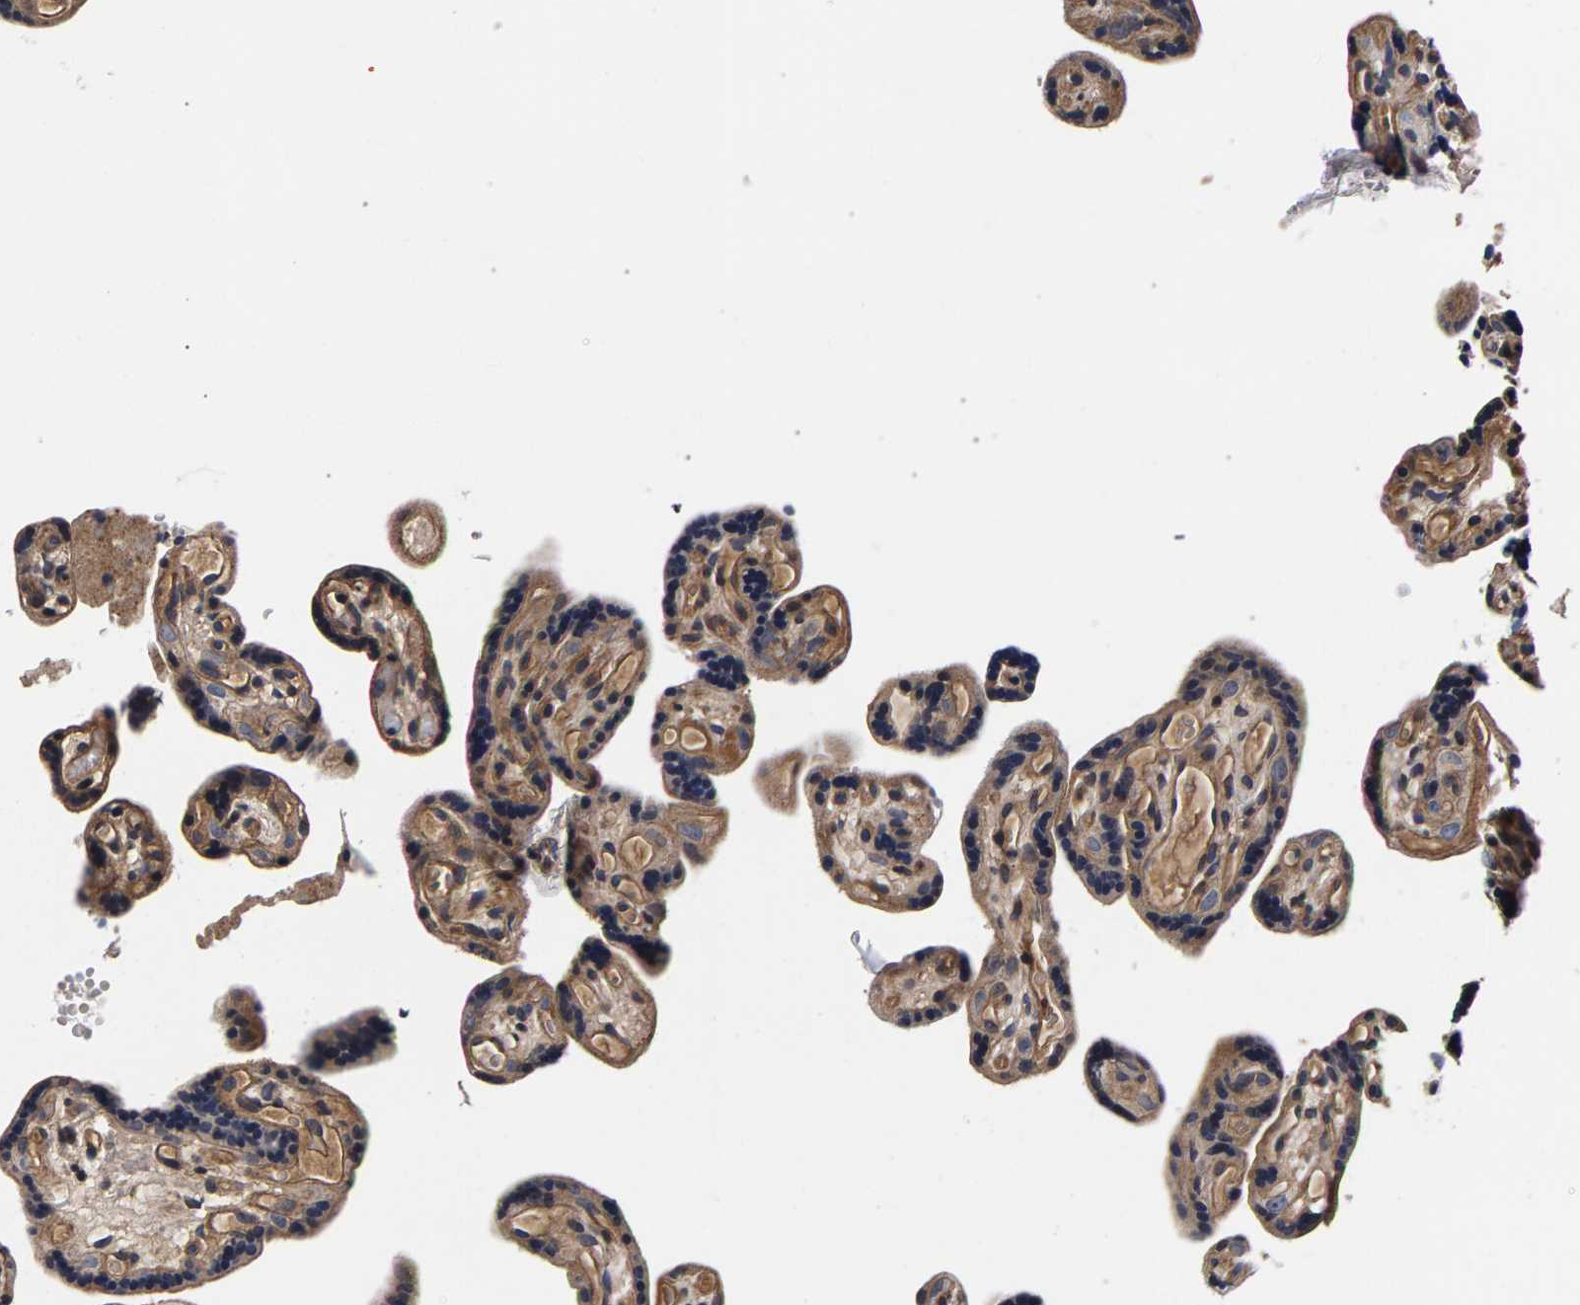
{"staining": {"intensity": "moderate", "quantity": ">75%", "location": "cytoplasmic/membranous"}, "tissue": "placenta", "cell_type": "Decidual cells", "image_type": "normal", "snomed": [{"axis": "morphology", "description": "Normal tissue, NOS"}, {"axis": "topography", "description": "Placenta"}], "caption": "High-power microscopy captured an immunohistochemistry (IHC) image of normal placenta, revealing moderate cytoplasmic/membranous expression in about >75% of decidual cells.", "gene": "MARCHF7", "patient": {"sex": "female", "age": 30}}